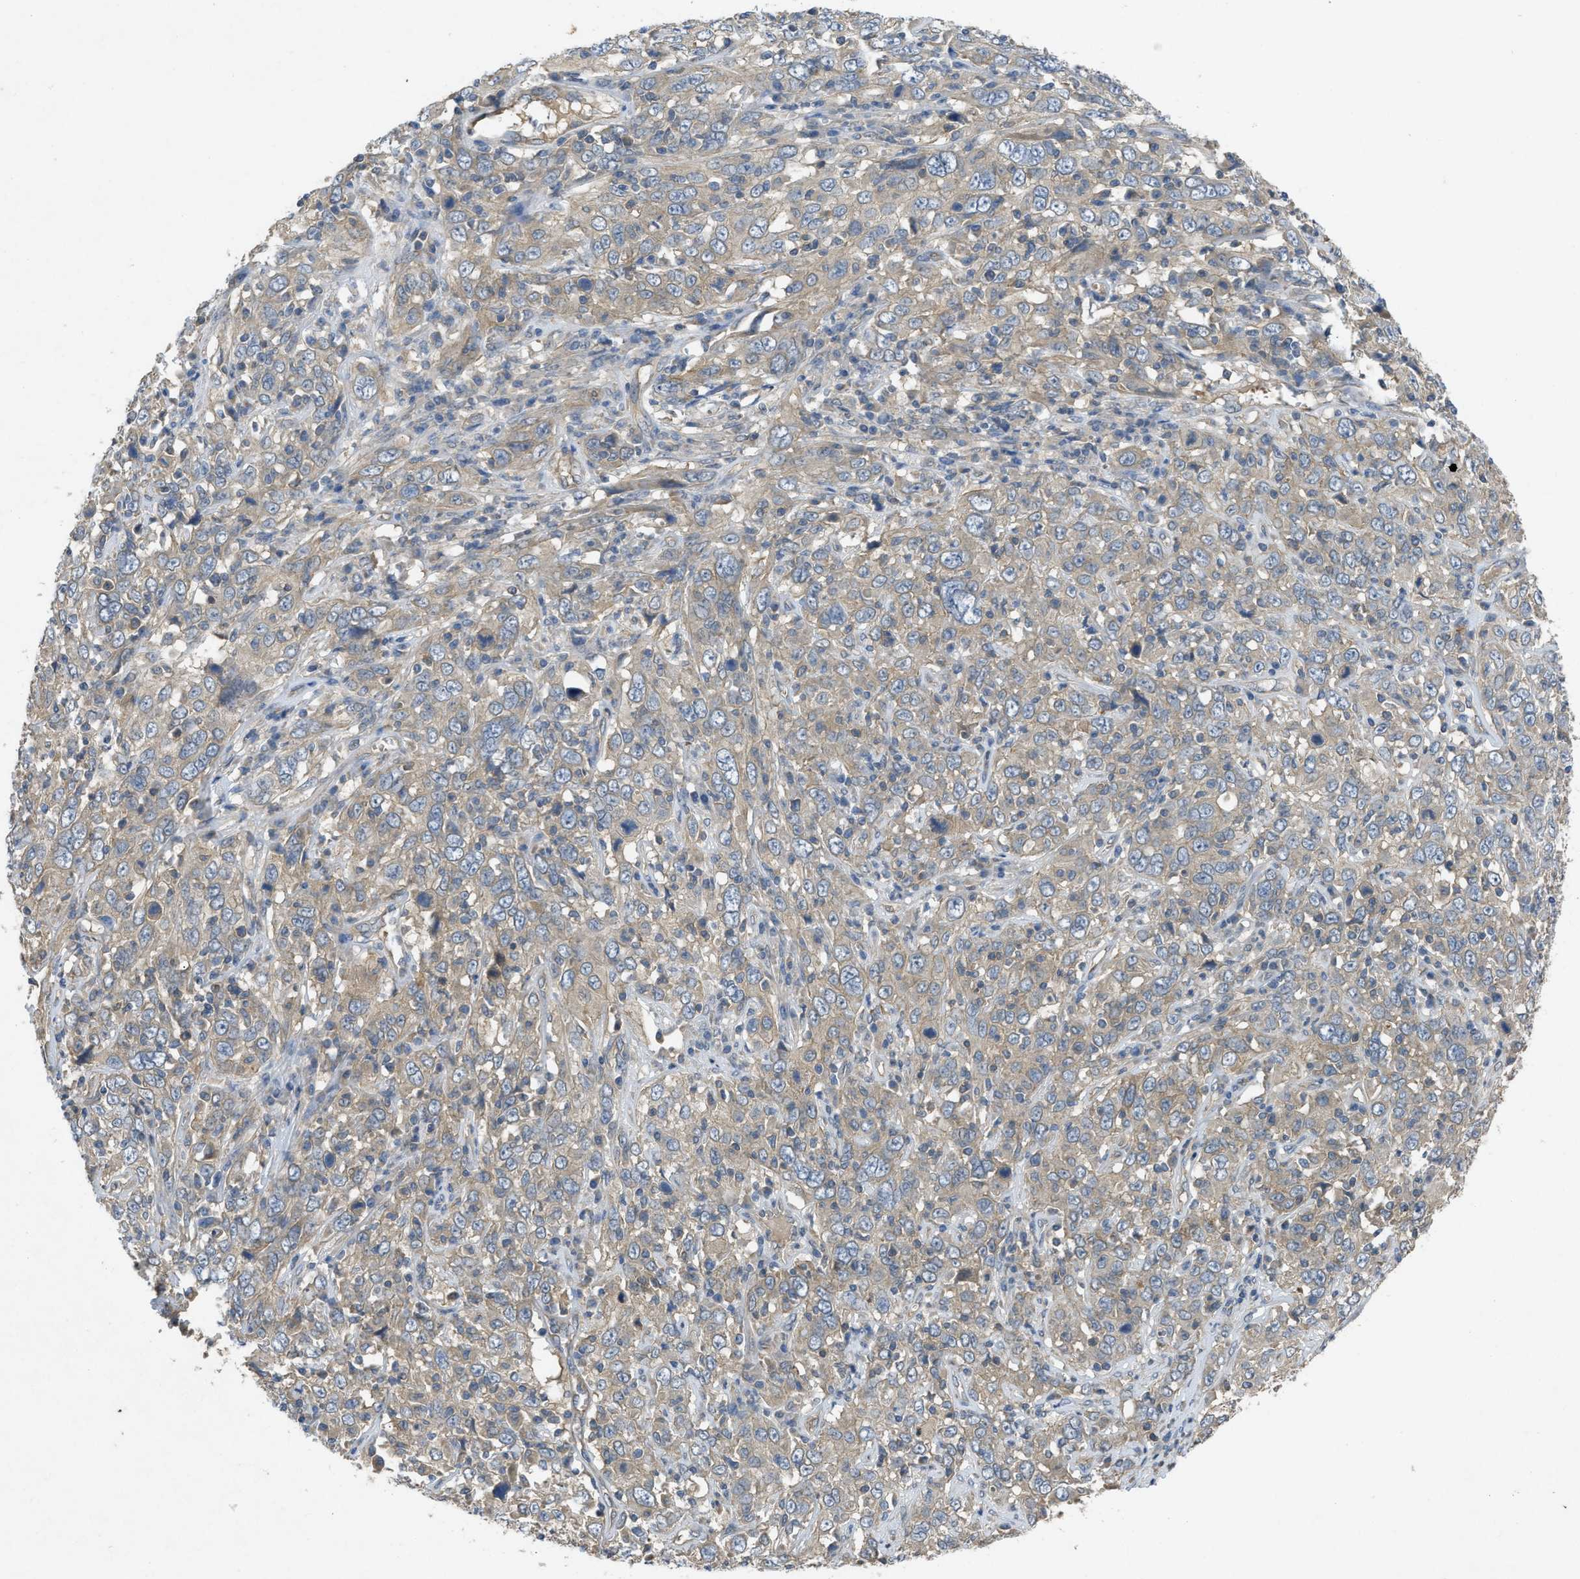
{"staining": {"intensity": "weak", "quantity": ">75%", "location": "cytoplasmic/membranous"}, "tissue": "cervical cancer", "cell_type": "Tumor cells", "image_type": "cancer", "snomed": [{"axis": "morphology", "description": "Squamous cell carcinoma, NOS"}, {"axis": "topography", "description": "Cervix"}], "caption": "Cervical squamous cell carcinoma stained with a brown dye demonstrates weak cytoplasmic/membranous positive positivity in approximately >75% of tumor cells.", "gene": "PPP3CA", "patient": {"sex": "female", "age": 46}}